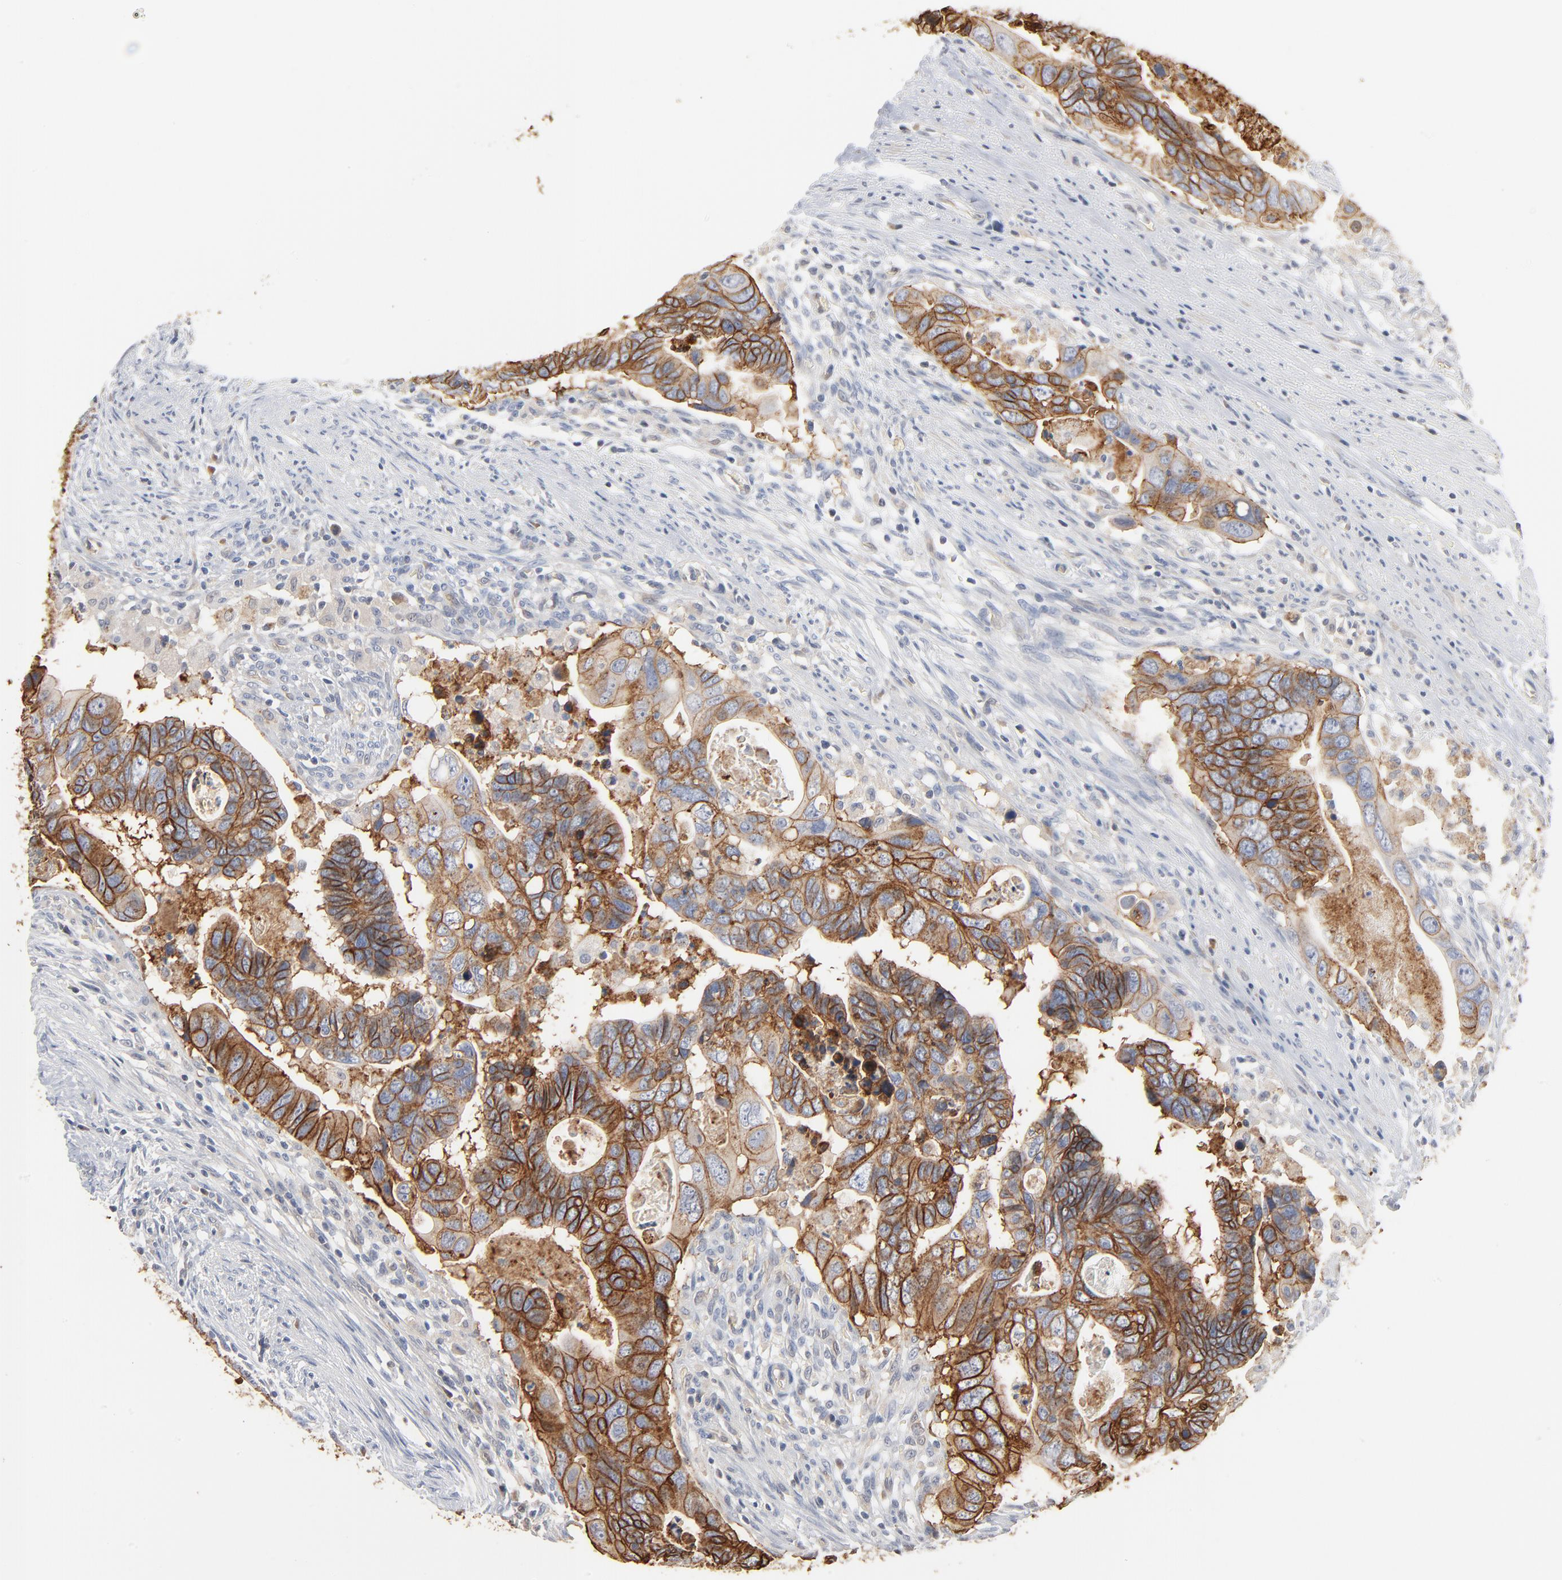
{"staining": {"intensity": "moderate", "quantity": ">75%", "location": "cytoplasmic/membranous"}, "tissue": "colorectal cancer", "cell_type": "Tumor cells", "image_type": "cancer", "snomed": [{"axis": "morphology", "description": "Adenocarcinoma, NOS"}, {"axis": "topography", "description": "Rectum"}], "caption": "An immunohistochemistry (IHC) histopathology image of tumor tissue is shown. Protein staining in brown shows moderate cytoplasmic/membranous positivity in colorectal cancer (adenocarcinoma) within tumor cells.", "gene": "EPCAM", "patient": {"sex": "male", "age": 53}}